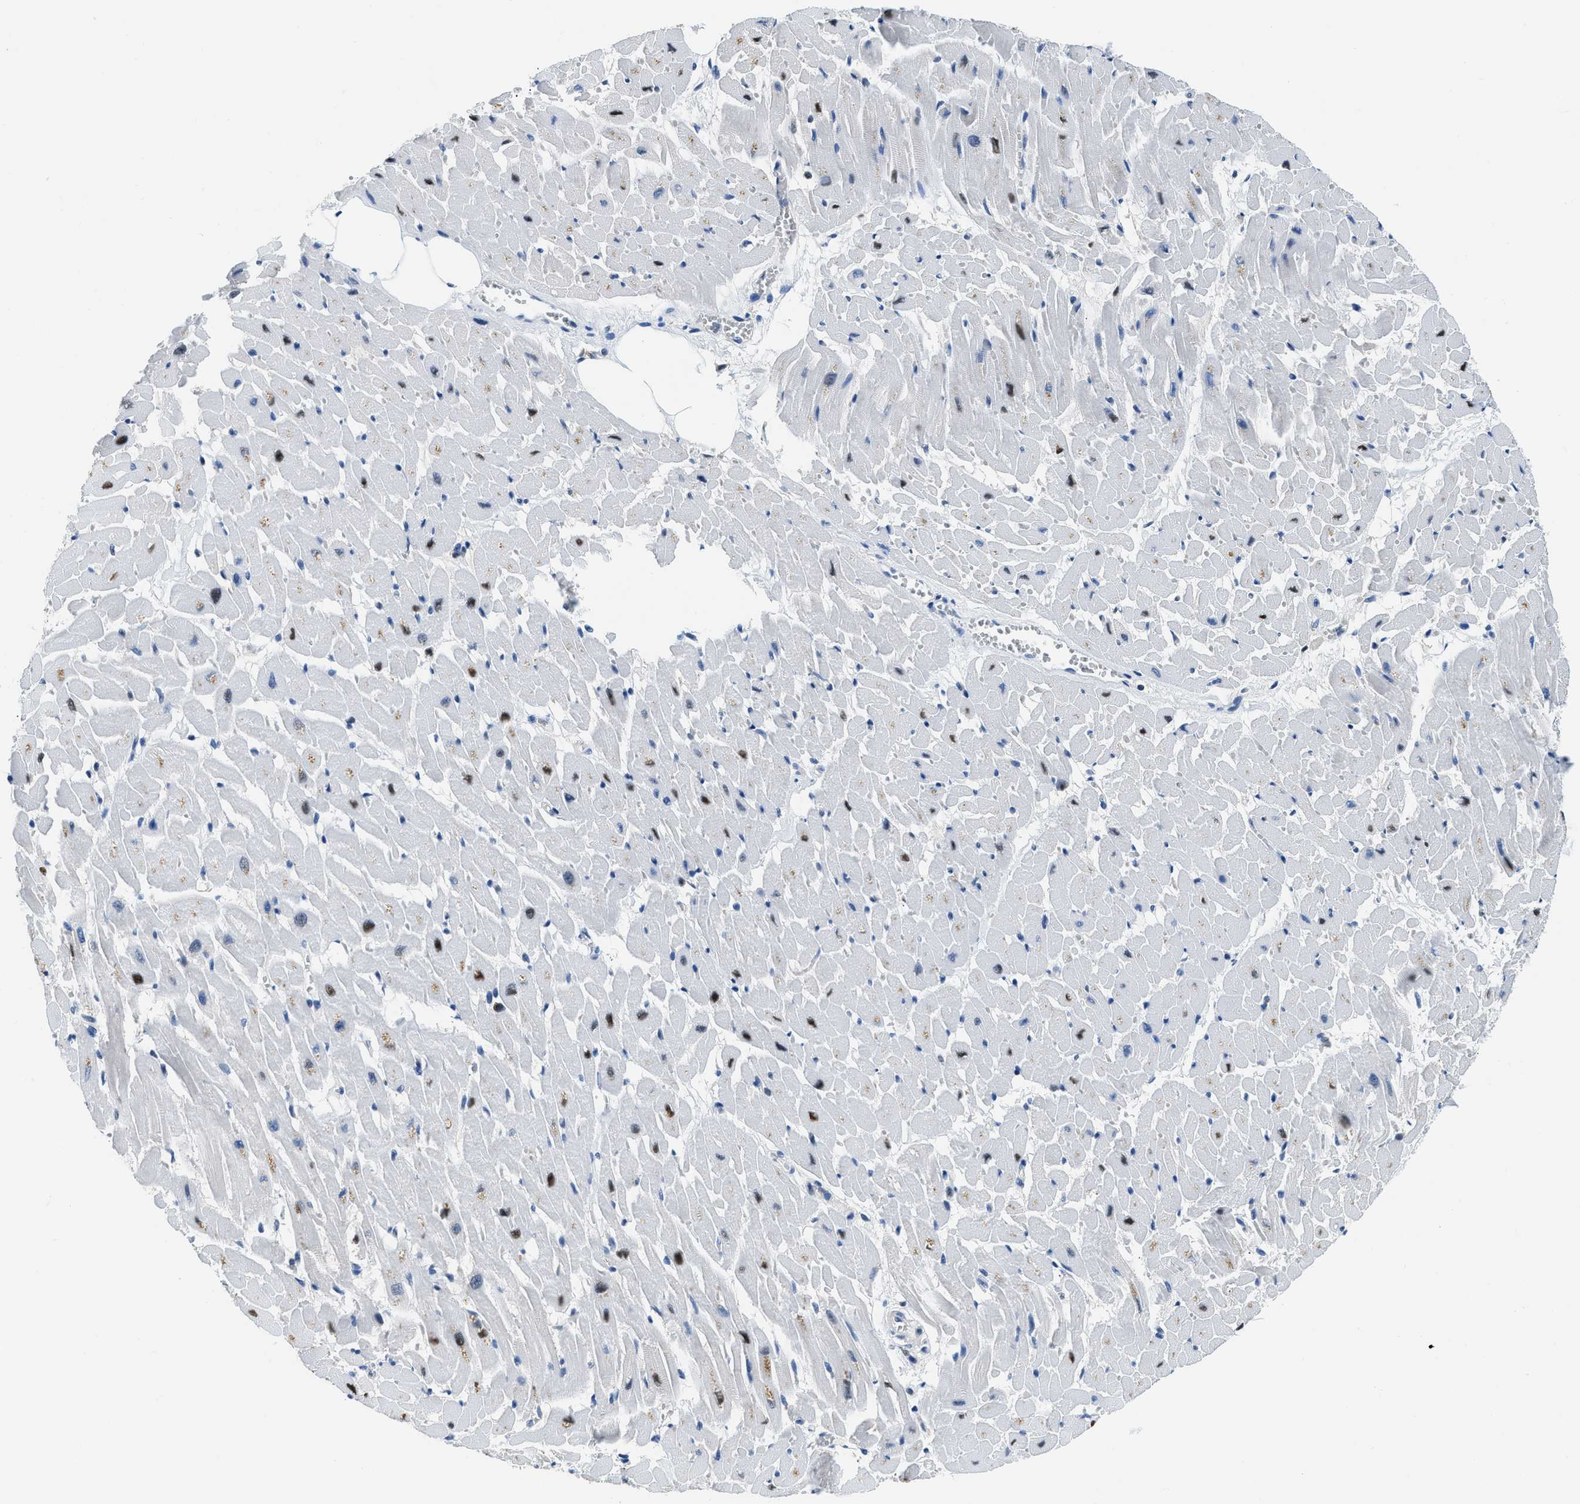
{"staining": {"intensity": "moderate", "quantity": "<25%", "location": "cytoplasmic/membranous,nuclear"}, "tissue": "heart muscle", "cell_type": "Cardiomyocytes", "image_type": "normal", "snomed": [{"axis": "morphology", "description": "Normal tissue, NOS"}, {"axis": "topography", "description": "Heart"}], "caption": "Immunohistochemical staining of normal heart muscle reveals <25% levels of moderate cytoplasmic/membranous,nuclear protein staining in approximately <25% of cardiomyocytes.", "gene": "ALX1", "patient": {"sex": "female", "age": 19}}